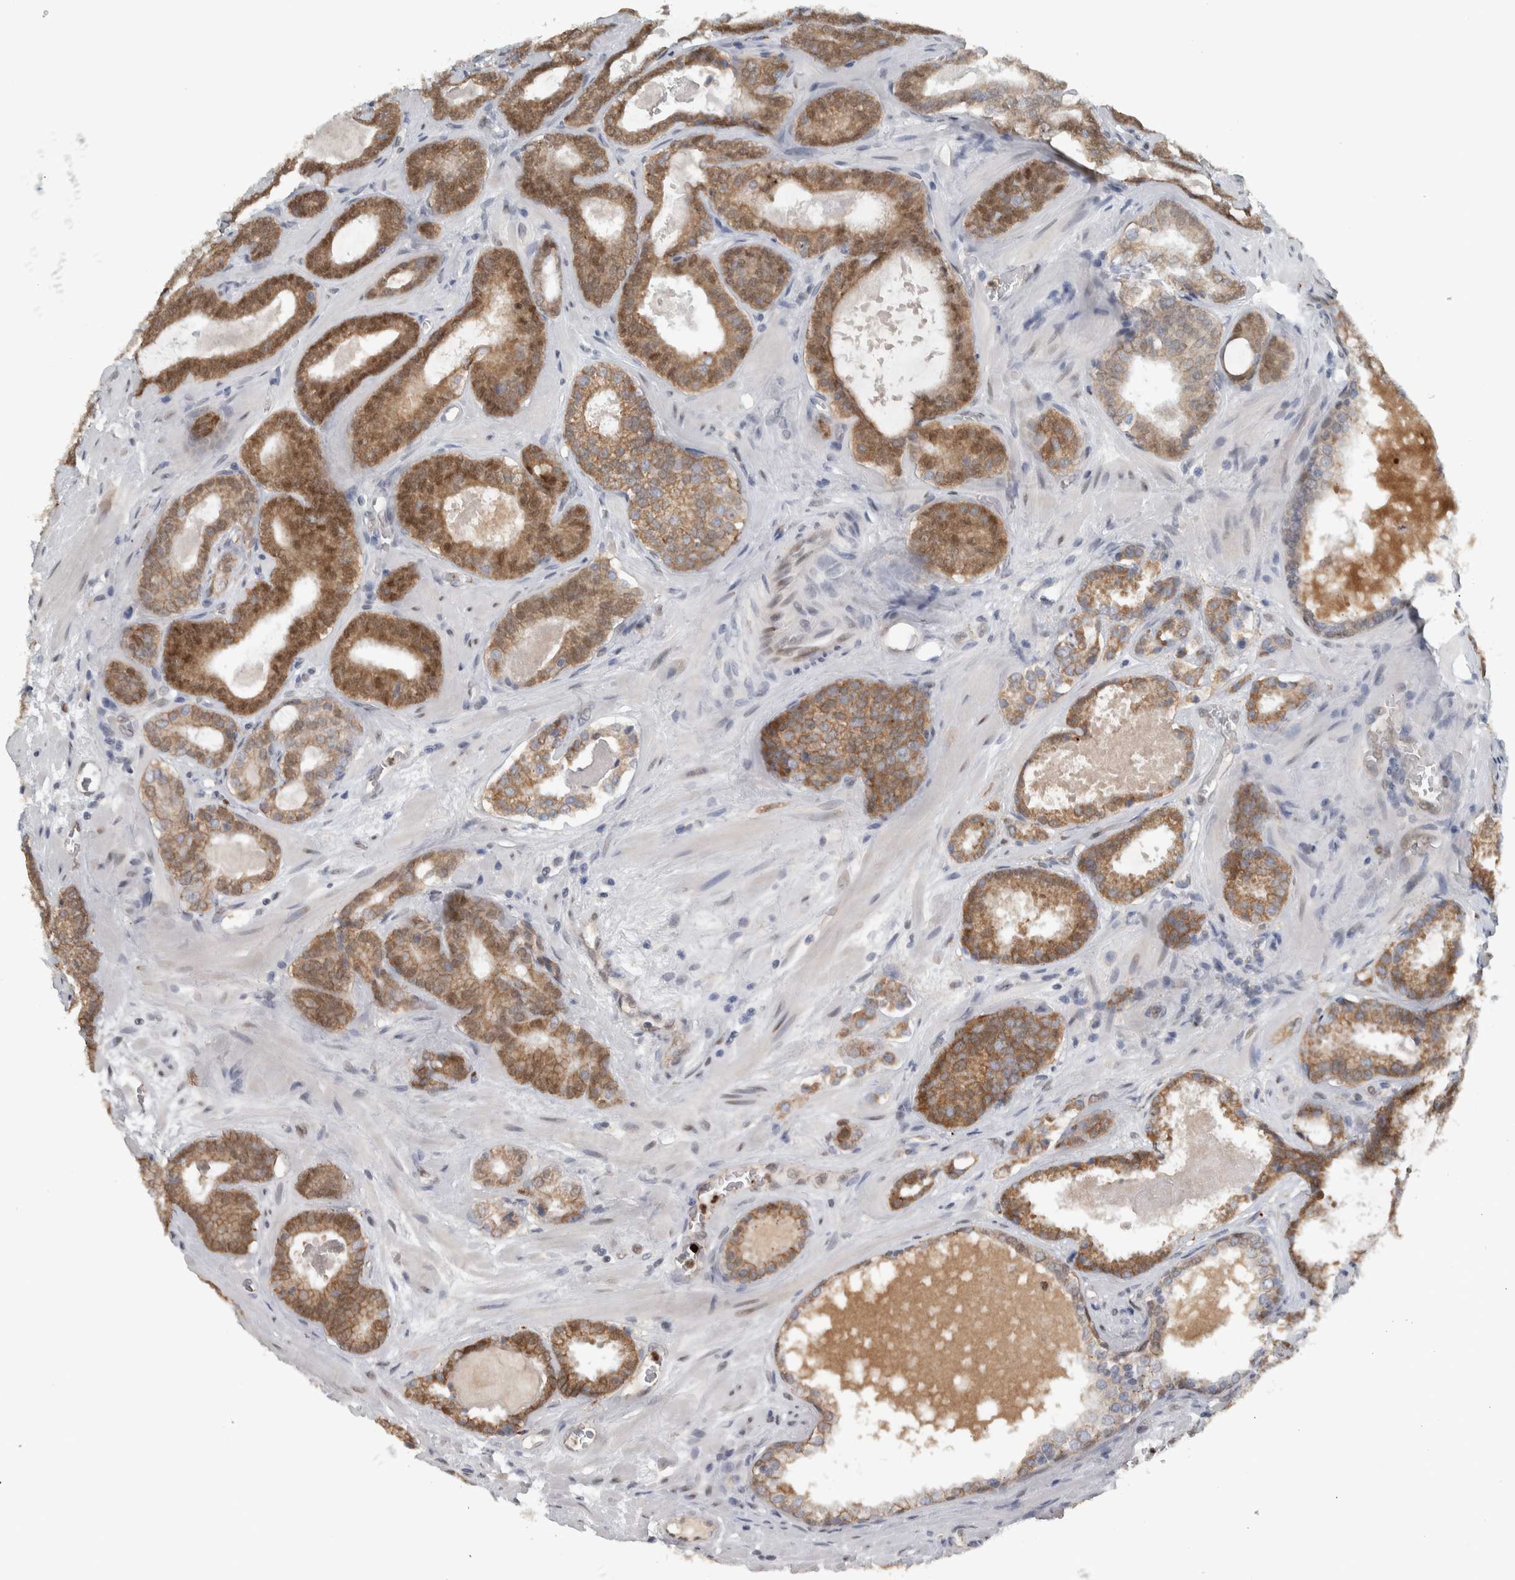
{"staining": {"intensity": "moderate", "quantity": ">75%", "location": "cytoplasmic/membranous,nuclear"}, "tissue": "prostate cancer", "cell_type": "Tumor cells", "image_type": "cancer", "snomed": [{"axis": "morphology", "description": "Adenocarcinoma, High grade"}, {"axis": "topography", "description": "Prostate"}], "caption": "Immunohistochemistry (IHC) staining of prostate cancer, which exhibits medium levels of moderate cytoplasmic/membranous and nuclear positivity in about >75% of tumor cells indicating moderate cytoplasmic/membranous and nuclear protein expression. The staining was performed using DAB (3,3'-diaminobenzidine) (brown) for protein detection and nuclei were counterstained in hematoxylin (blue).", "gene": "ADPRM", "patient": {"sex": "male", "age": 60}}